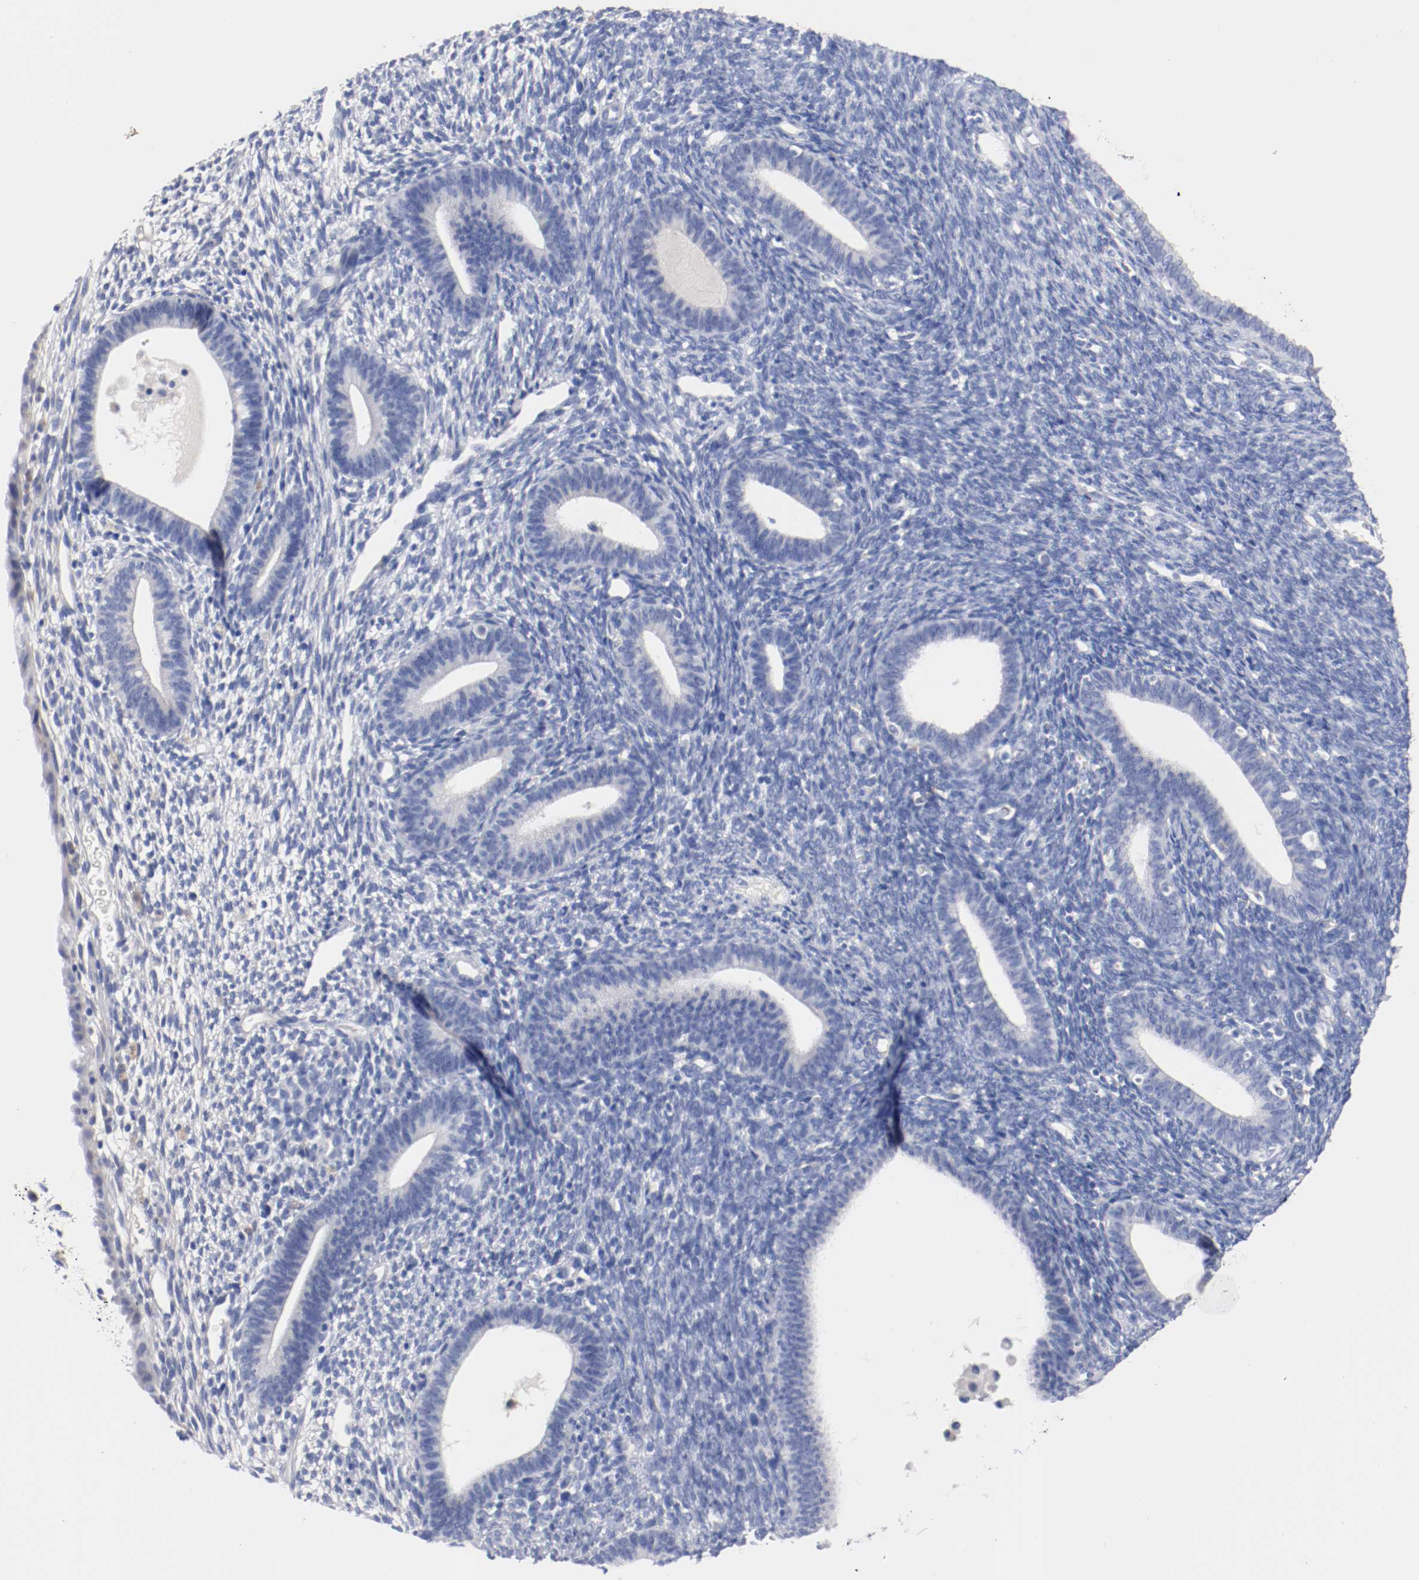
{"staining": {"intensity": "negative", "quantity": "none", "location": "none"}, "tissue": "endometrium", "cell_type": "Cells in endometrial stroma", "image_type": "normal", "snomed": [{"axis": "morphology", "description": "Normal tissue, NOS"}, {"axis": "topography", "description": "Endometrium"}], "caption": "Photomicrograph shows no significant protein positivity in cells in endometrial stroma of unremarkable endometrium.", "gene": "FGFBP1", "patient": {"sex": "female", "age": 57}}